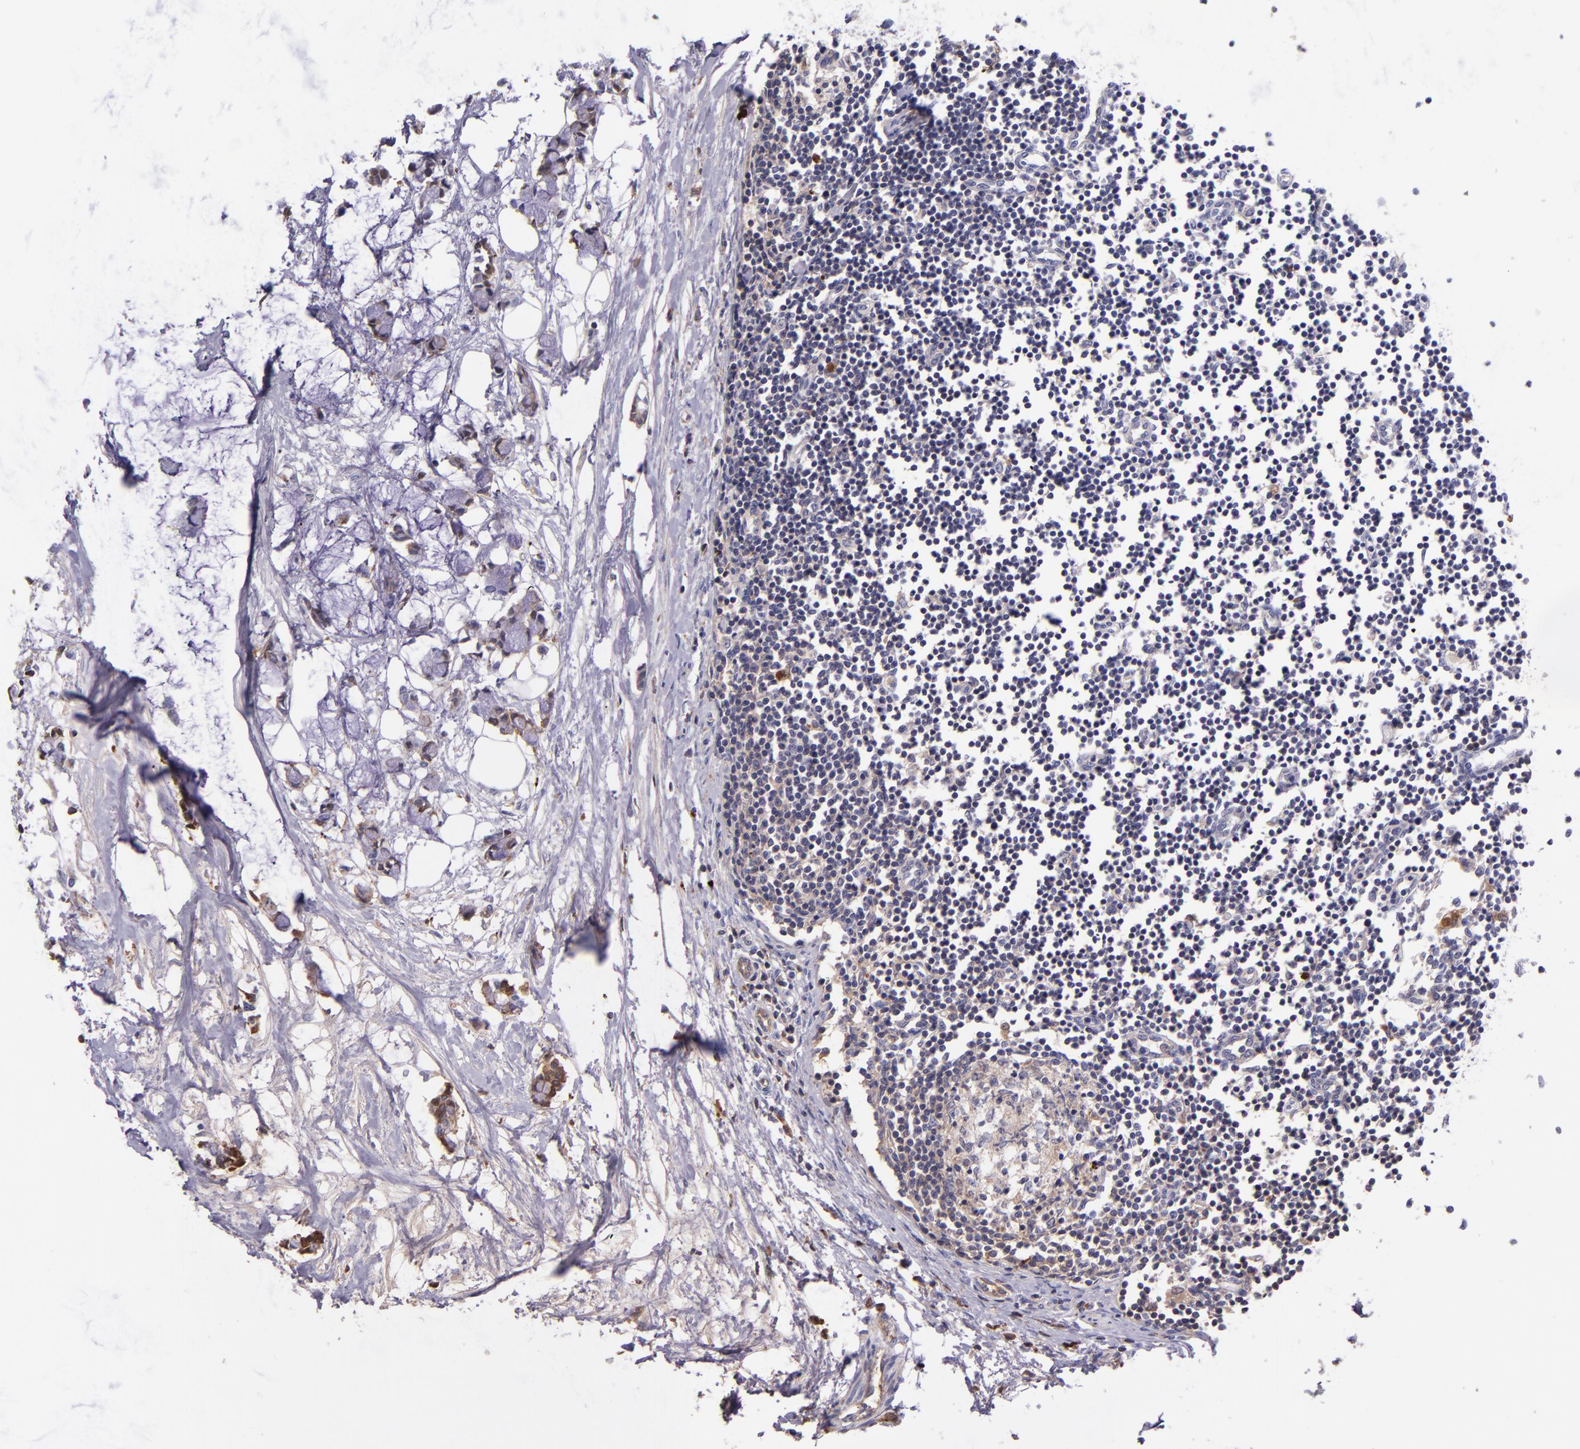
{"staining": {"intensity": "weak", "quantity": "<25%", "location": "cytoplasmic/membranous"}, "tissue": "colorectal cancer", "cell_type": "Tumor cells", "image_type": "cancer", "snomed": [{"axis": "morphology", "description": "Normal tissue, NOS"}, {"axis": "morphology", "description": "Adenocarcinoma, NOS"}, {"axis": "topography", "description": "Colon"}, {"axis": "topography", "description": "Peripheral nerve tissue"}], "caption": "Tumor cells are negative for brown protein staining in colorectal cancer.", "gene": "KNG1", "patient": {"sex": "male", "age": 14}}